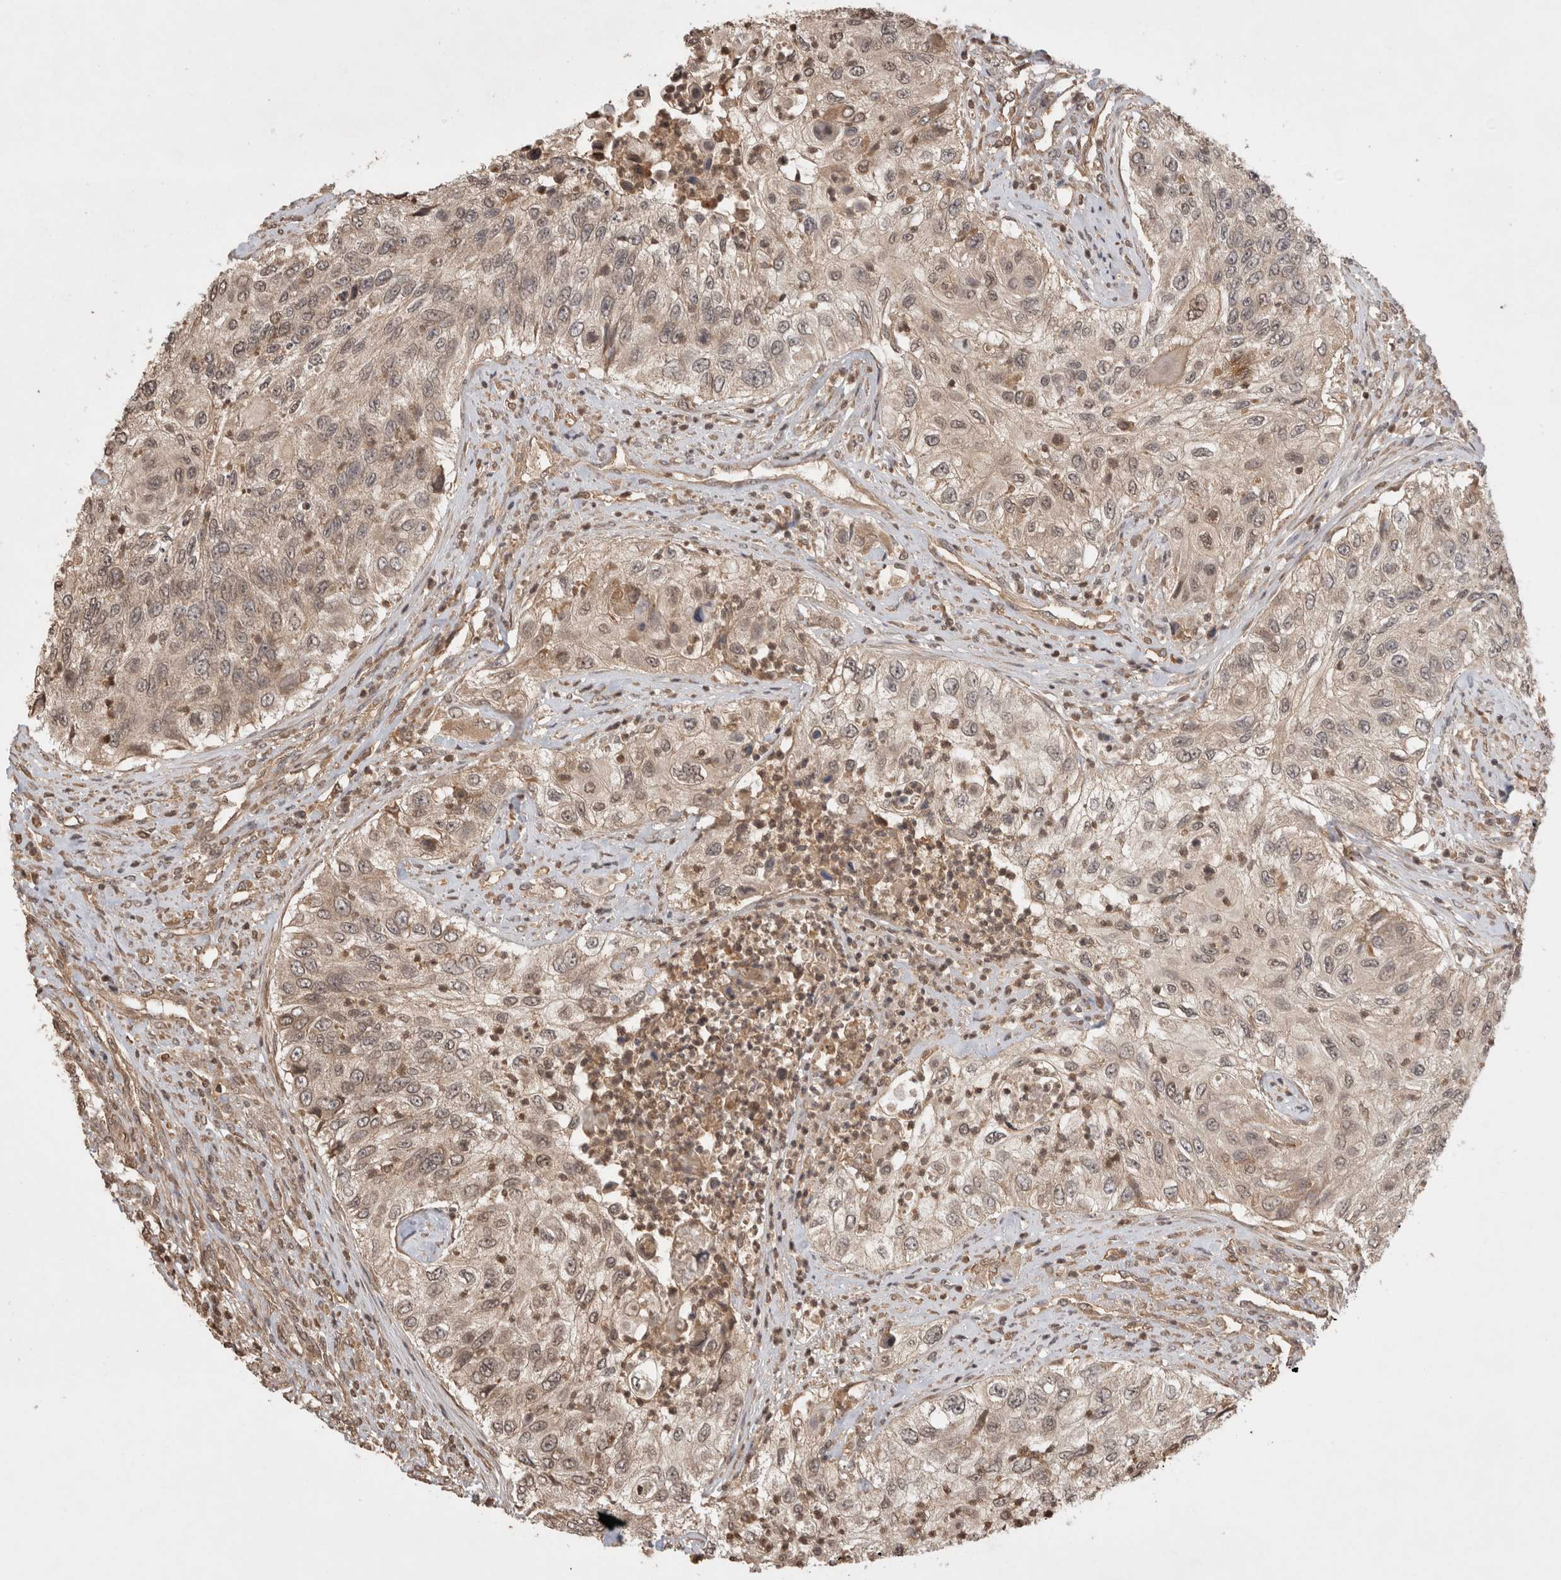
{"staining": {"intensity": "weak", "quantity": ">75%", "location": "cytoplasmic/membranous"}, "tissue": "urothelial cancer", "cell_type": "Tumor cells", "image_type": "cancer", "snomed": [{"axis": "morphology", "description": "Urothelial carcinoma, High grade"}, {"axis": "topography", "description": "Urinary bladder"}], "caption": "An image of urothelial cancer stained for a protein exhibits weak cytoplasmic/membranous brown staining in tumor cells.", "gene": "PRMT3", "patient": {"sex": "female", "age": 60}}